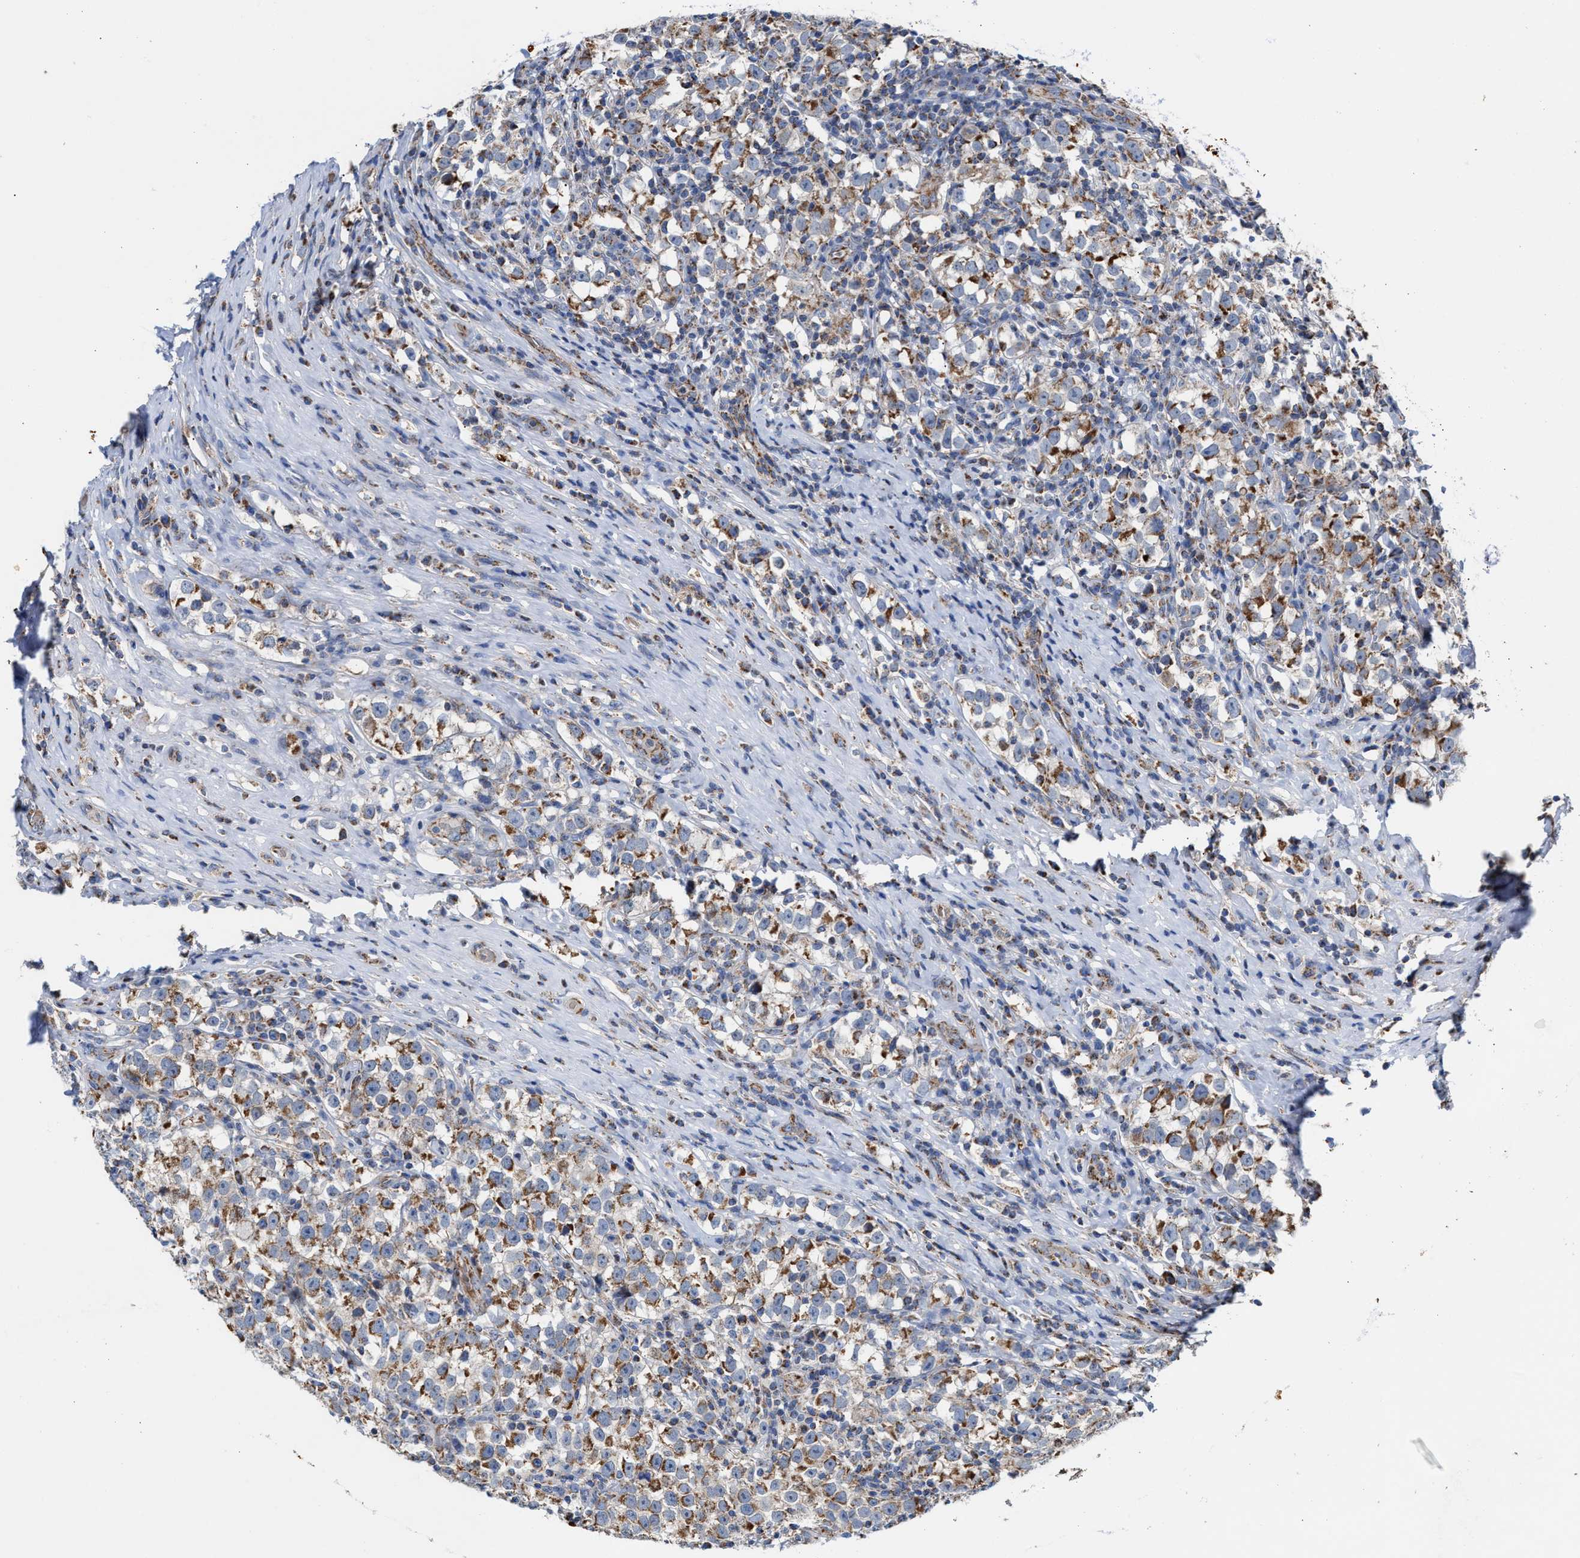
{"staining": {"intensity": "moderate", "quantity": ">75%", "location": "cytoplasmic/membranous"}, "tissue": "testis cancer", "cell_type": "Tumor cells", "image_type": "cancer", "snomed": [{"axis": "morphology", "description": "Normal tissue, NOS"}, {"axis": "morphology", "description": "Seminoma, NOS"}, {"axis": "topography", "description": "Testis"}], "caption": "DAB immunohistochemical staining of testis seminoma displays moderate cytoplasmic/membranous protein expression in approximately >75% of tumor cells.", "gene": "MECR", "patient": {"sex": "male", "age": 43}}